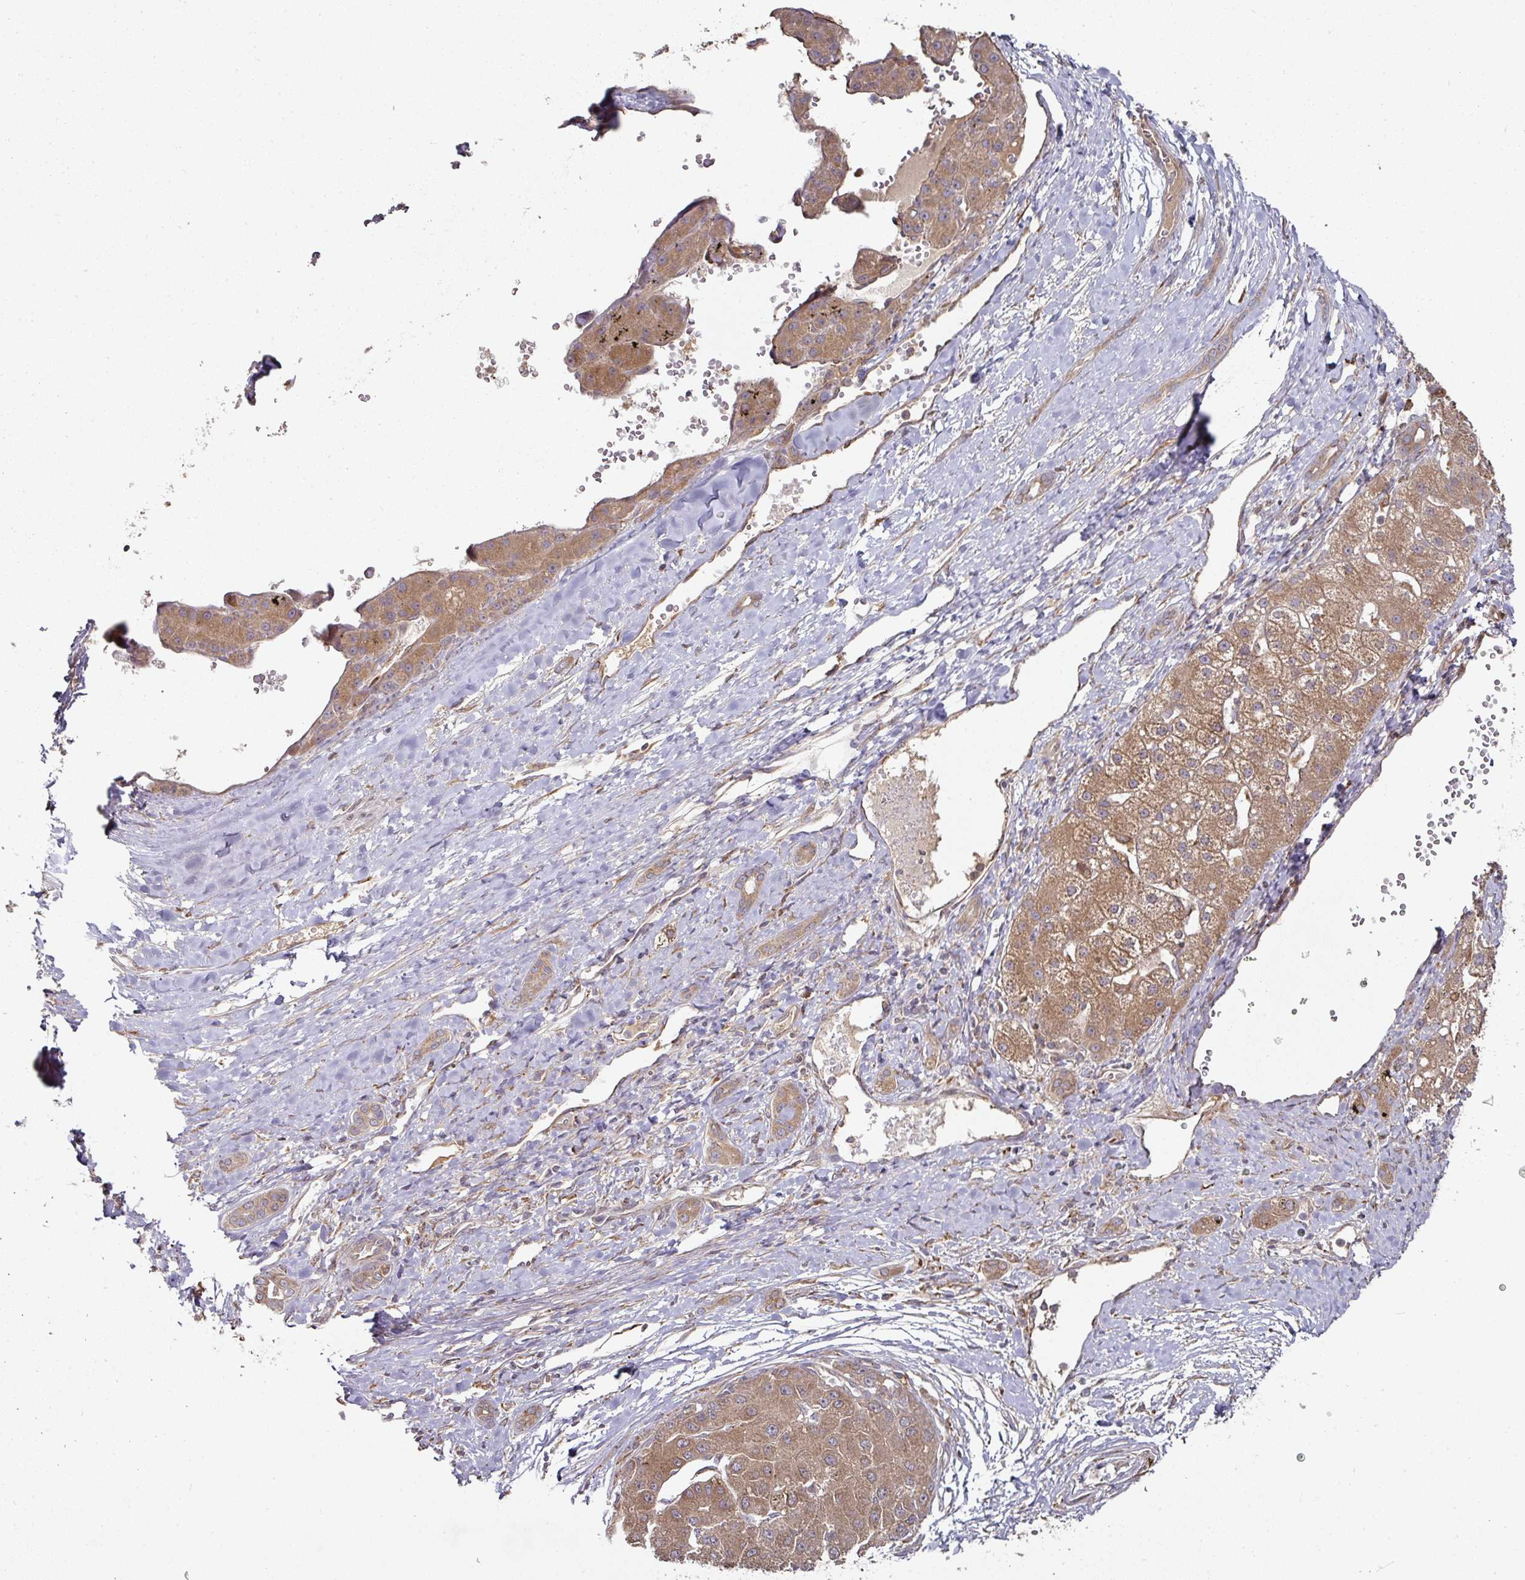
{"staining": {"intensity": "moderate", "quantity": ">75%", "location": "cytoplasmic/membranous"}, "tissue": "liver cancer", "cell_type": "Tumor cells", "image_type": "cancer", "snomed": [{"axis": "morphology", "description": "Carcinoma, Hepatocellular, NOS"}, {"axis": "topography", "description": "Liver"}], "caption": "There is medium levels of moderate cytoplasmic/membranous expression in tumor cells of liver cancer (hepatocellular carcinoma), as demonstrated by immunohistochemical staining (brown color).", "gene": "CEP95", "patient": {"sex": "male", "age": 67}}